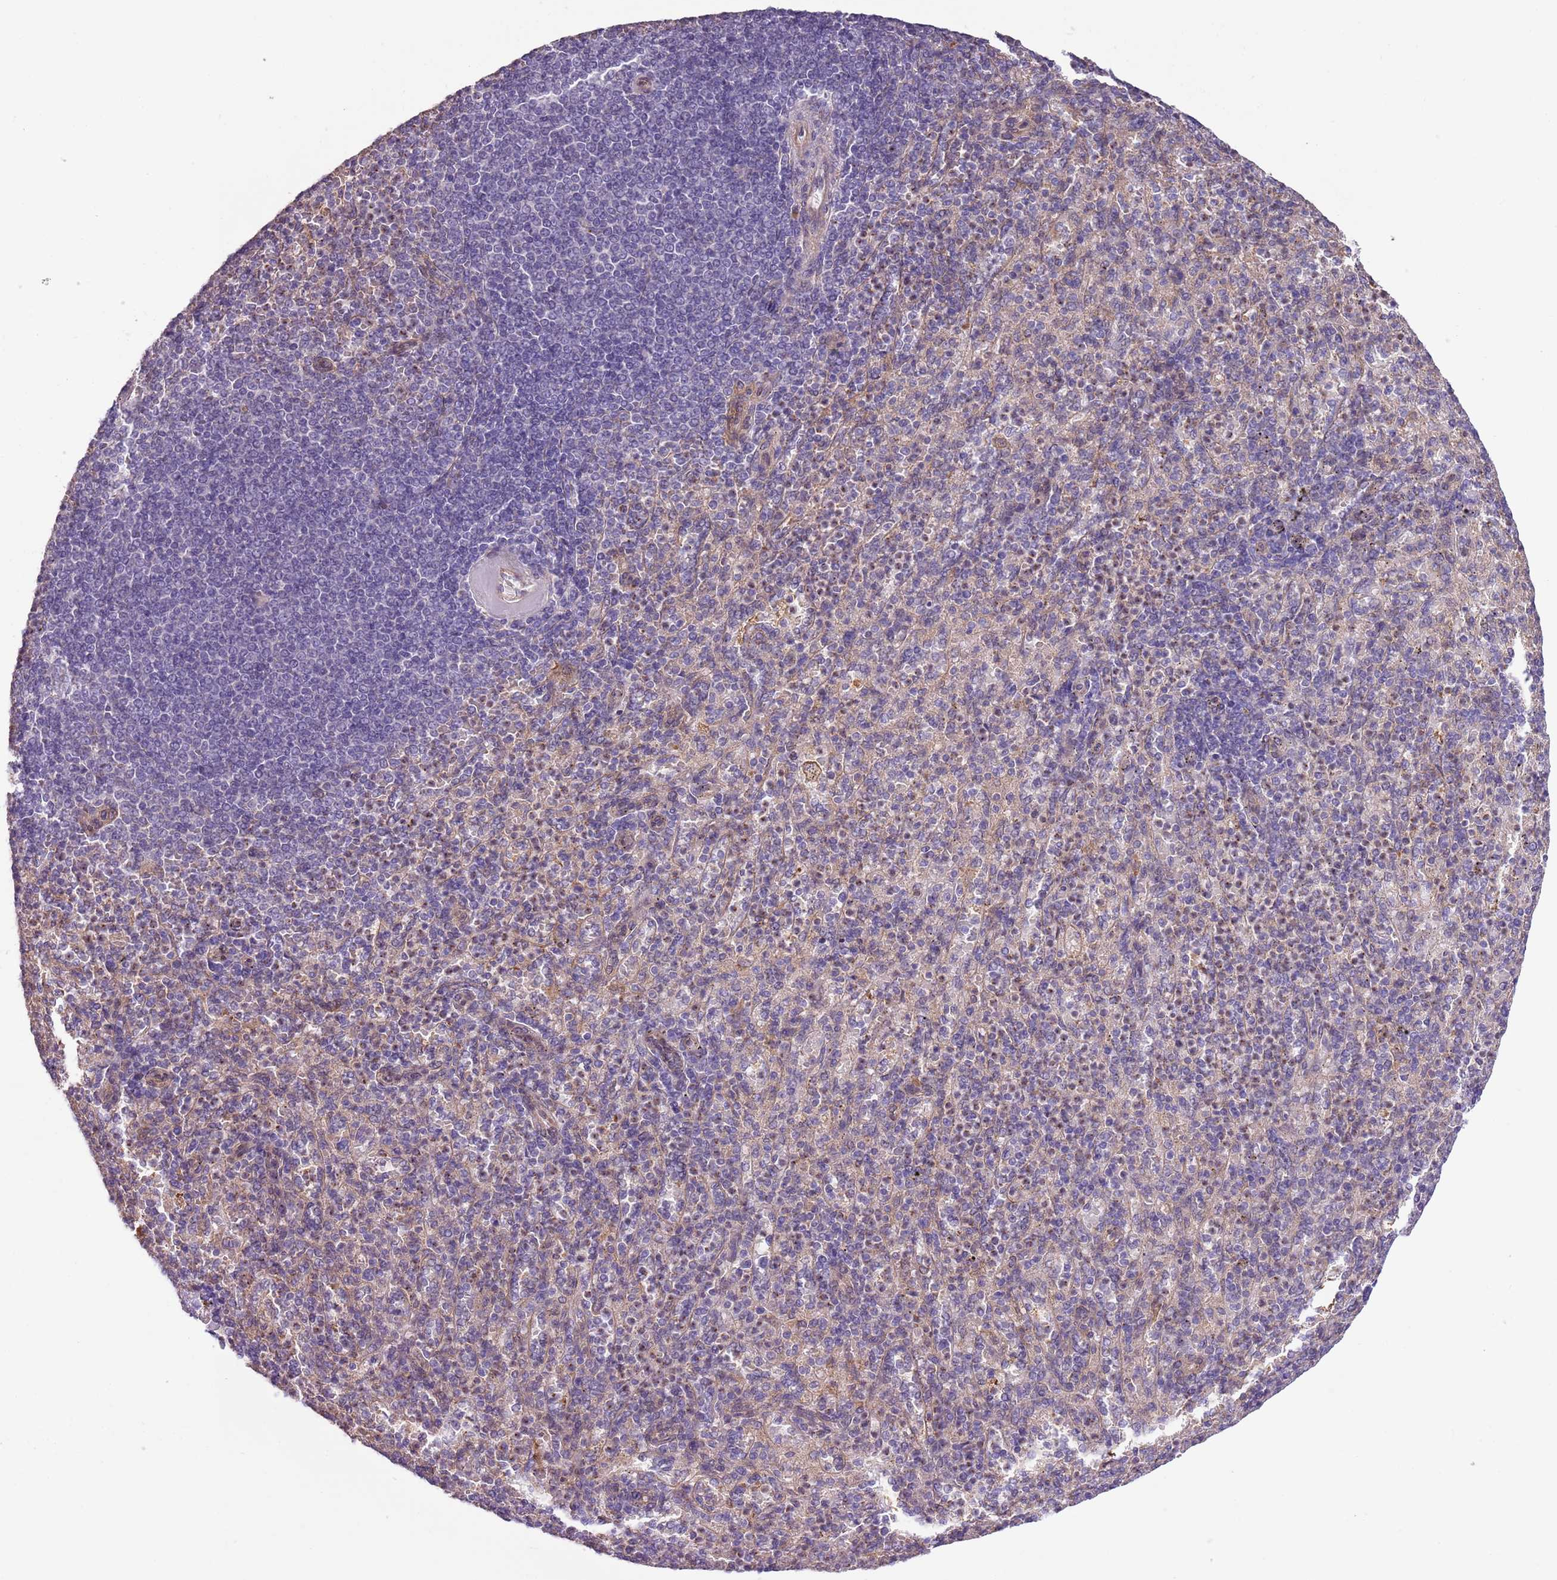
{"staining": {"intensity": "negative", "quantity": "none", "location": "none"}, "tissue": "spleen", "cell_type": "Cells in red pulp", "image_type": "normal", "snomed": [{"axis": "morphology", "description": "Normal tissue, NOS"}, {"axis": "topography", "description": "Spleen"}], "caption": "DAB (3,3'-diaminobenzidine) immunohistochemical staining of unremarkable human spleen reveals no significant staining in cells in red pulp.", "gene": "CREBZF", "patient": {"sex": "female", "age": 74}}